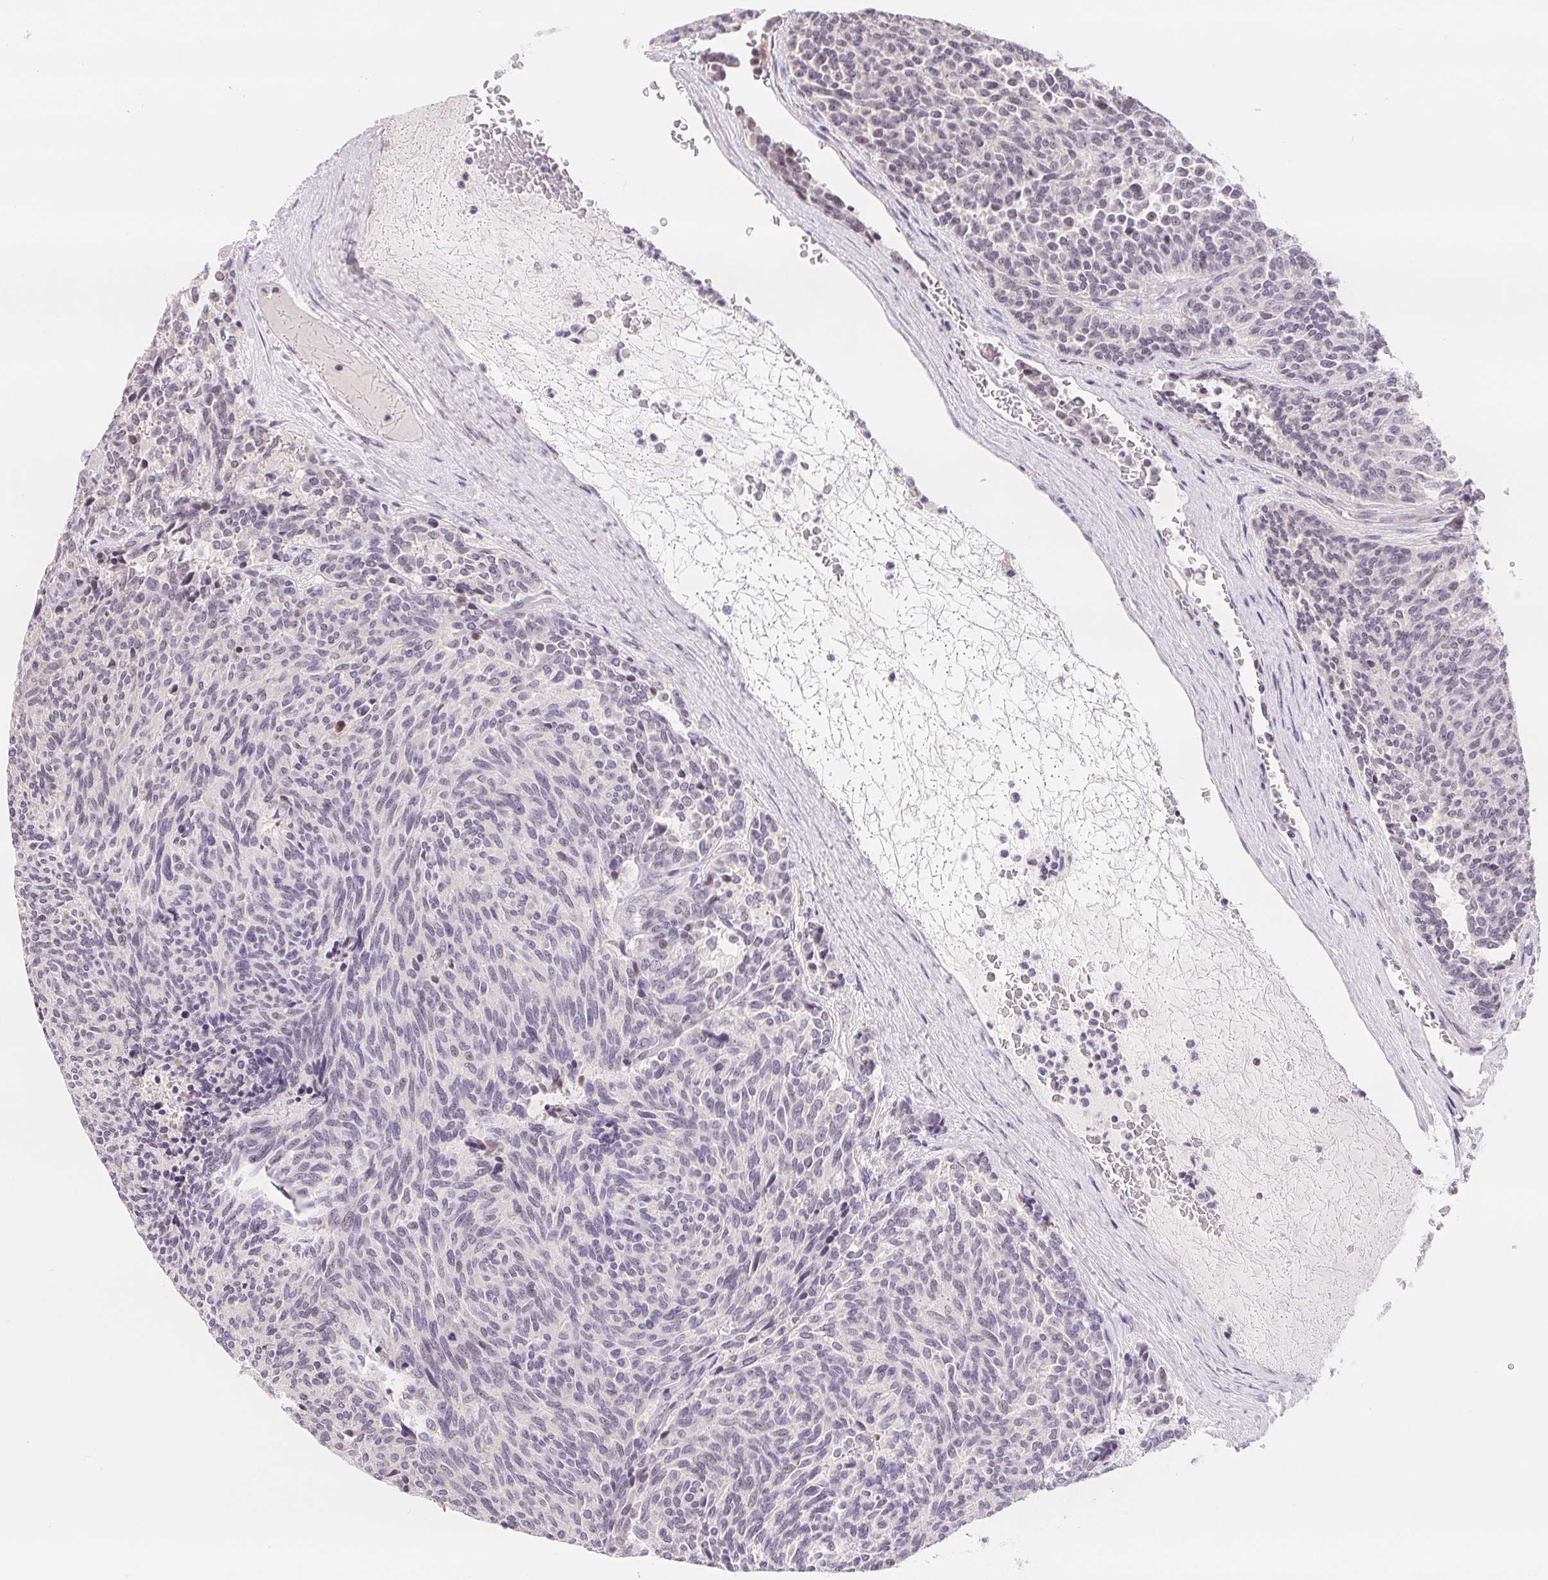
{"staining": {"intensity": "negative", "quantity": "none", "location": "none"}, "tissue": "carcinoid", "cell_type": "Tumor cells", "image_type": "cancer", "snomed": [{"axis": "morphology", "description": "Carcinoid, malignant, NOS"}, {"axis": "topography", "description": "Pancreas"}], "caption": "Immunohistochemical staining of carcinoid shows no significant expression in tumor cells.", "gene": "LCA5L", "patient": {"sex": "female", "age": 54}}